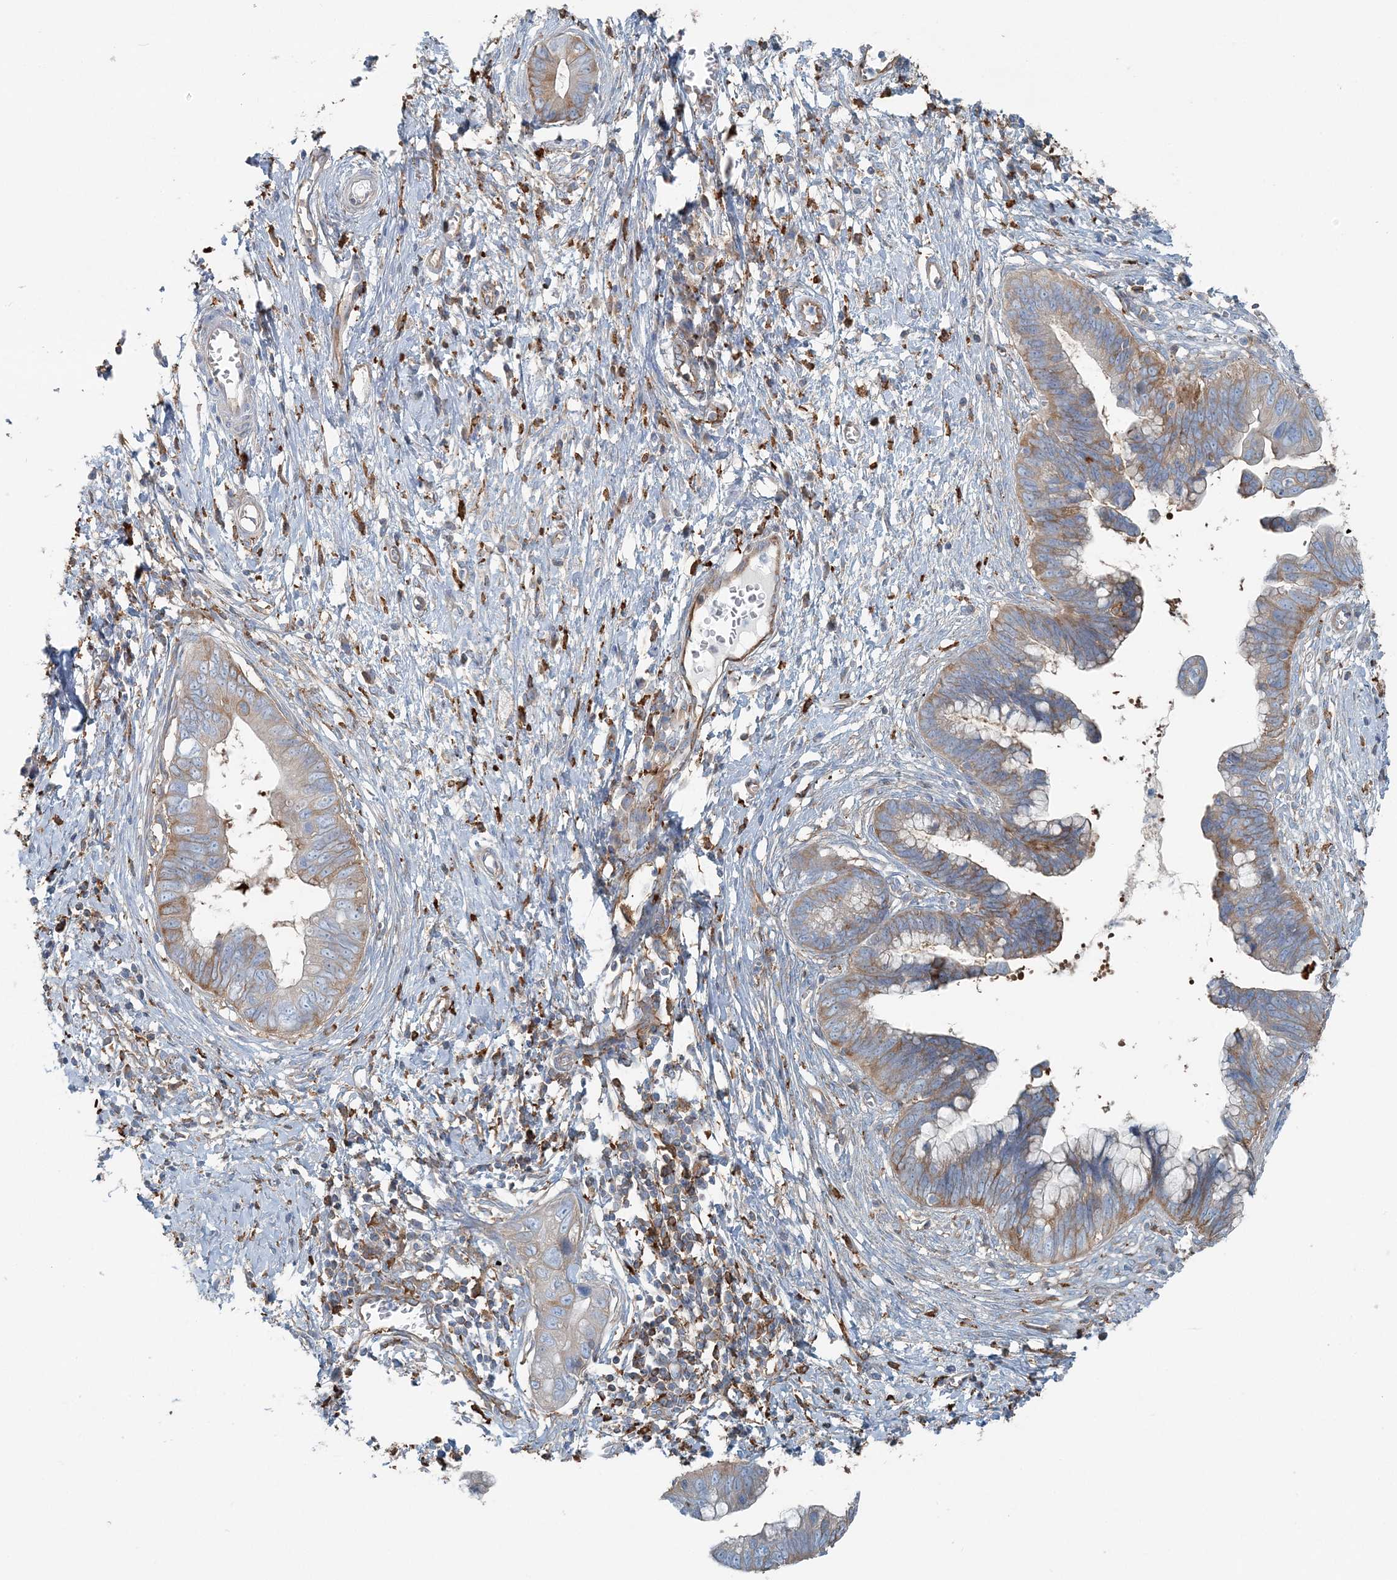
{"staining": {"intensity": "moderate", "quantity": ">75%", "location": "cytoplasmic/membranous"}, "tissue": "cervical cancer", "cell_type": "Tumor cells", "image_type": "cancer", "snomed": [{"axis": "morphology", "description": "Adenocarcinoma, NOS"}, {"axis": "topography", "description": "Cervix"}], "caption": "A high-resolution histopathology image shows immunohistochemistry (IHC) staining of adenocarcinoma (cervical), which shows moderate cytoplasmic/membranous staining in about >75% of tumor cells.", "gene": "SNX2", "patient": {"sex": "female", "age": 44}}